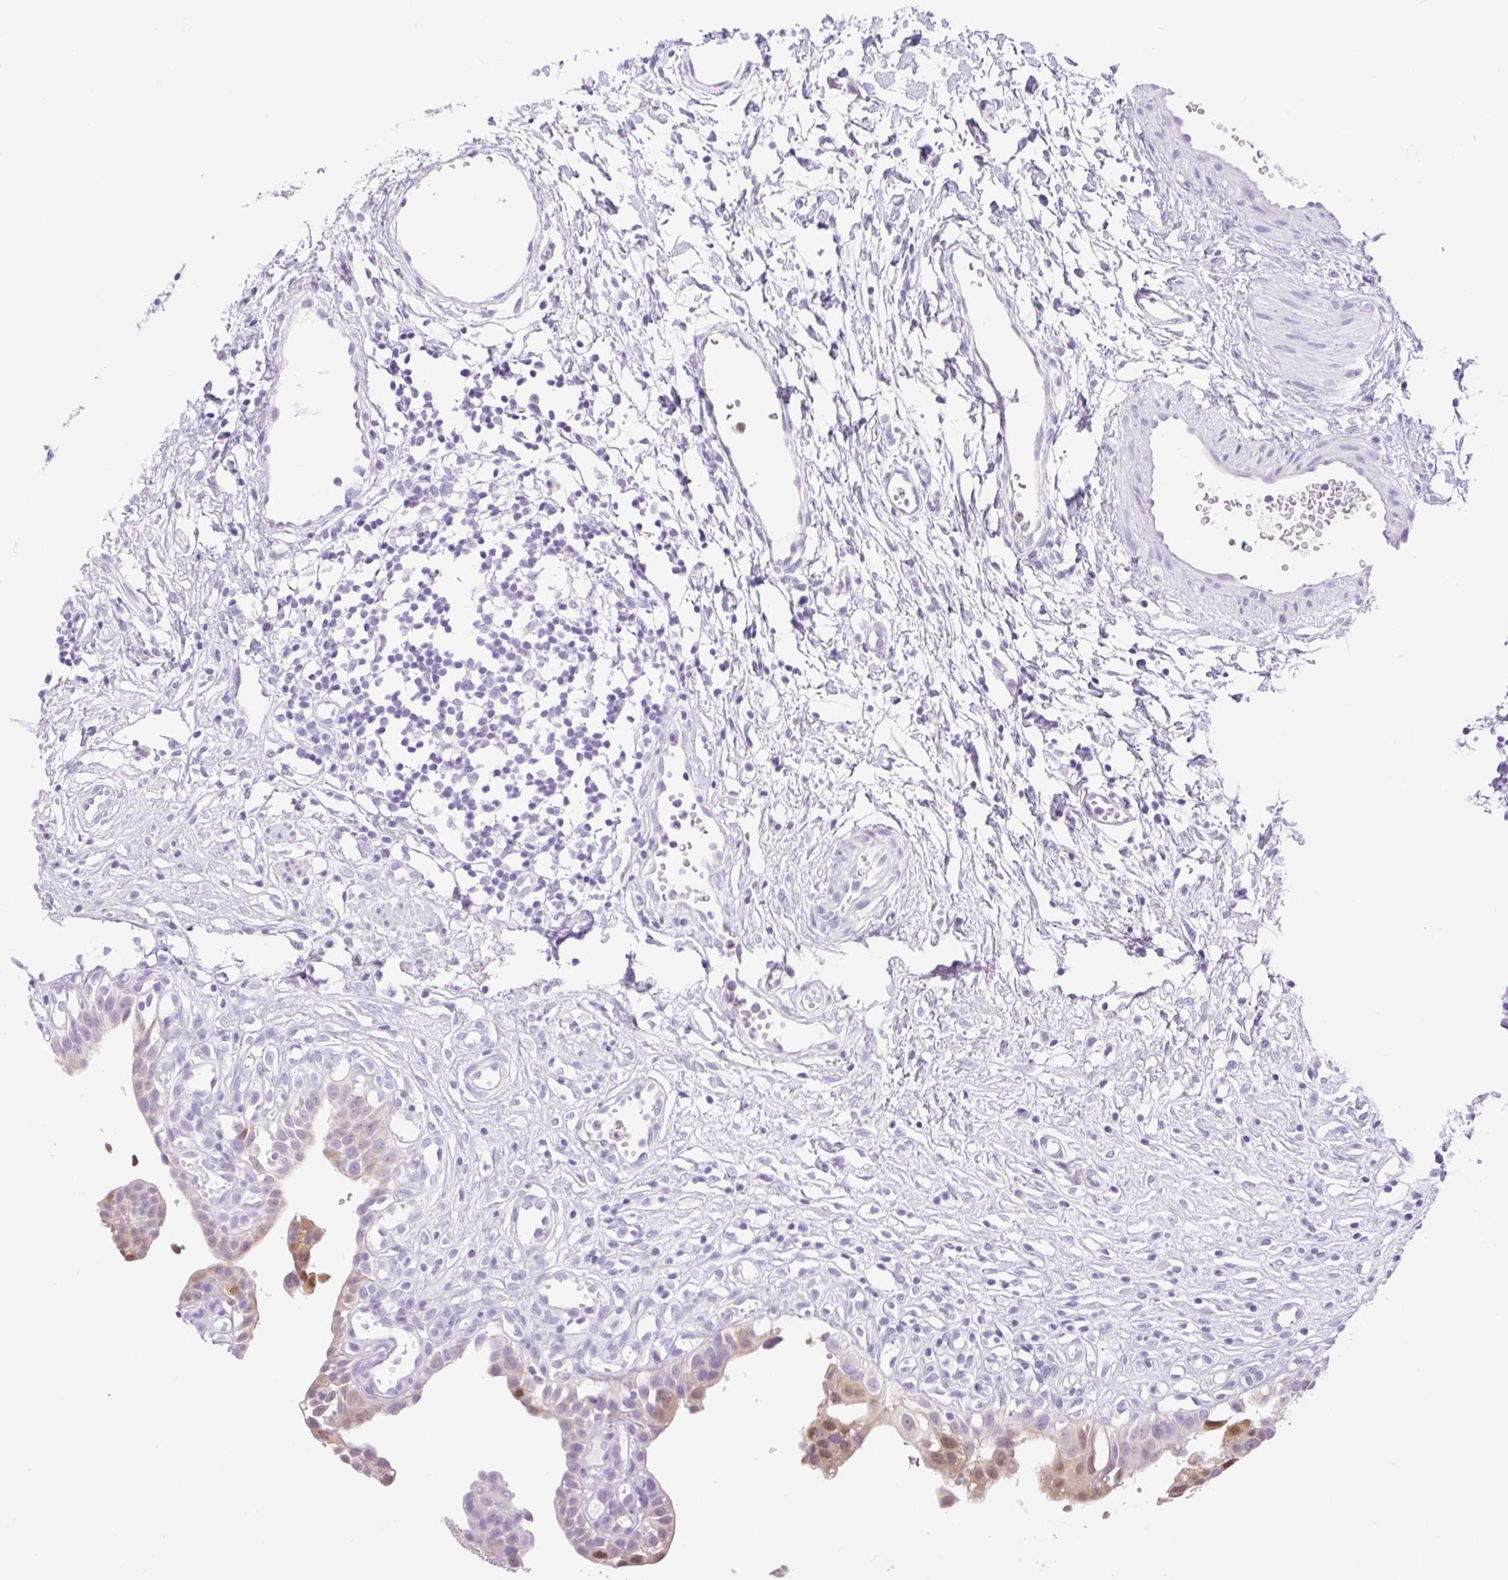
{"staining": {"intensity": "moderate", "quantity": "25%-75%", "location": "cytoplasmic/membranous,nuclear"}, "tissue": "urinary bladder", "cell_type": "Urothelial cells", "image_type": "normal", "snomed": [{"axis": "morphology", "description": "Normal tissue, NOS"}, {"axis": "topography", "description": "Urinary bladder"}], "caption": "Urothelial cells display moderate cytoplasmic/membranous,nuclear expression in about 25%-75% of cells in unremarkable urinary bladder.", "gene": "SLC25A40", "patient": {"sex": "male", "age": 51}}